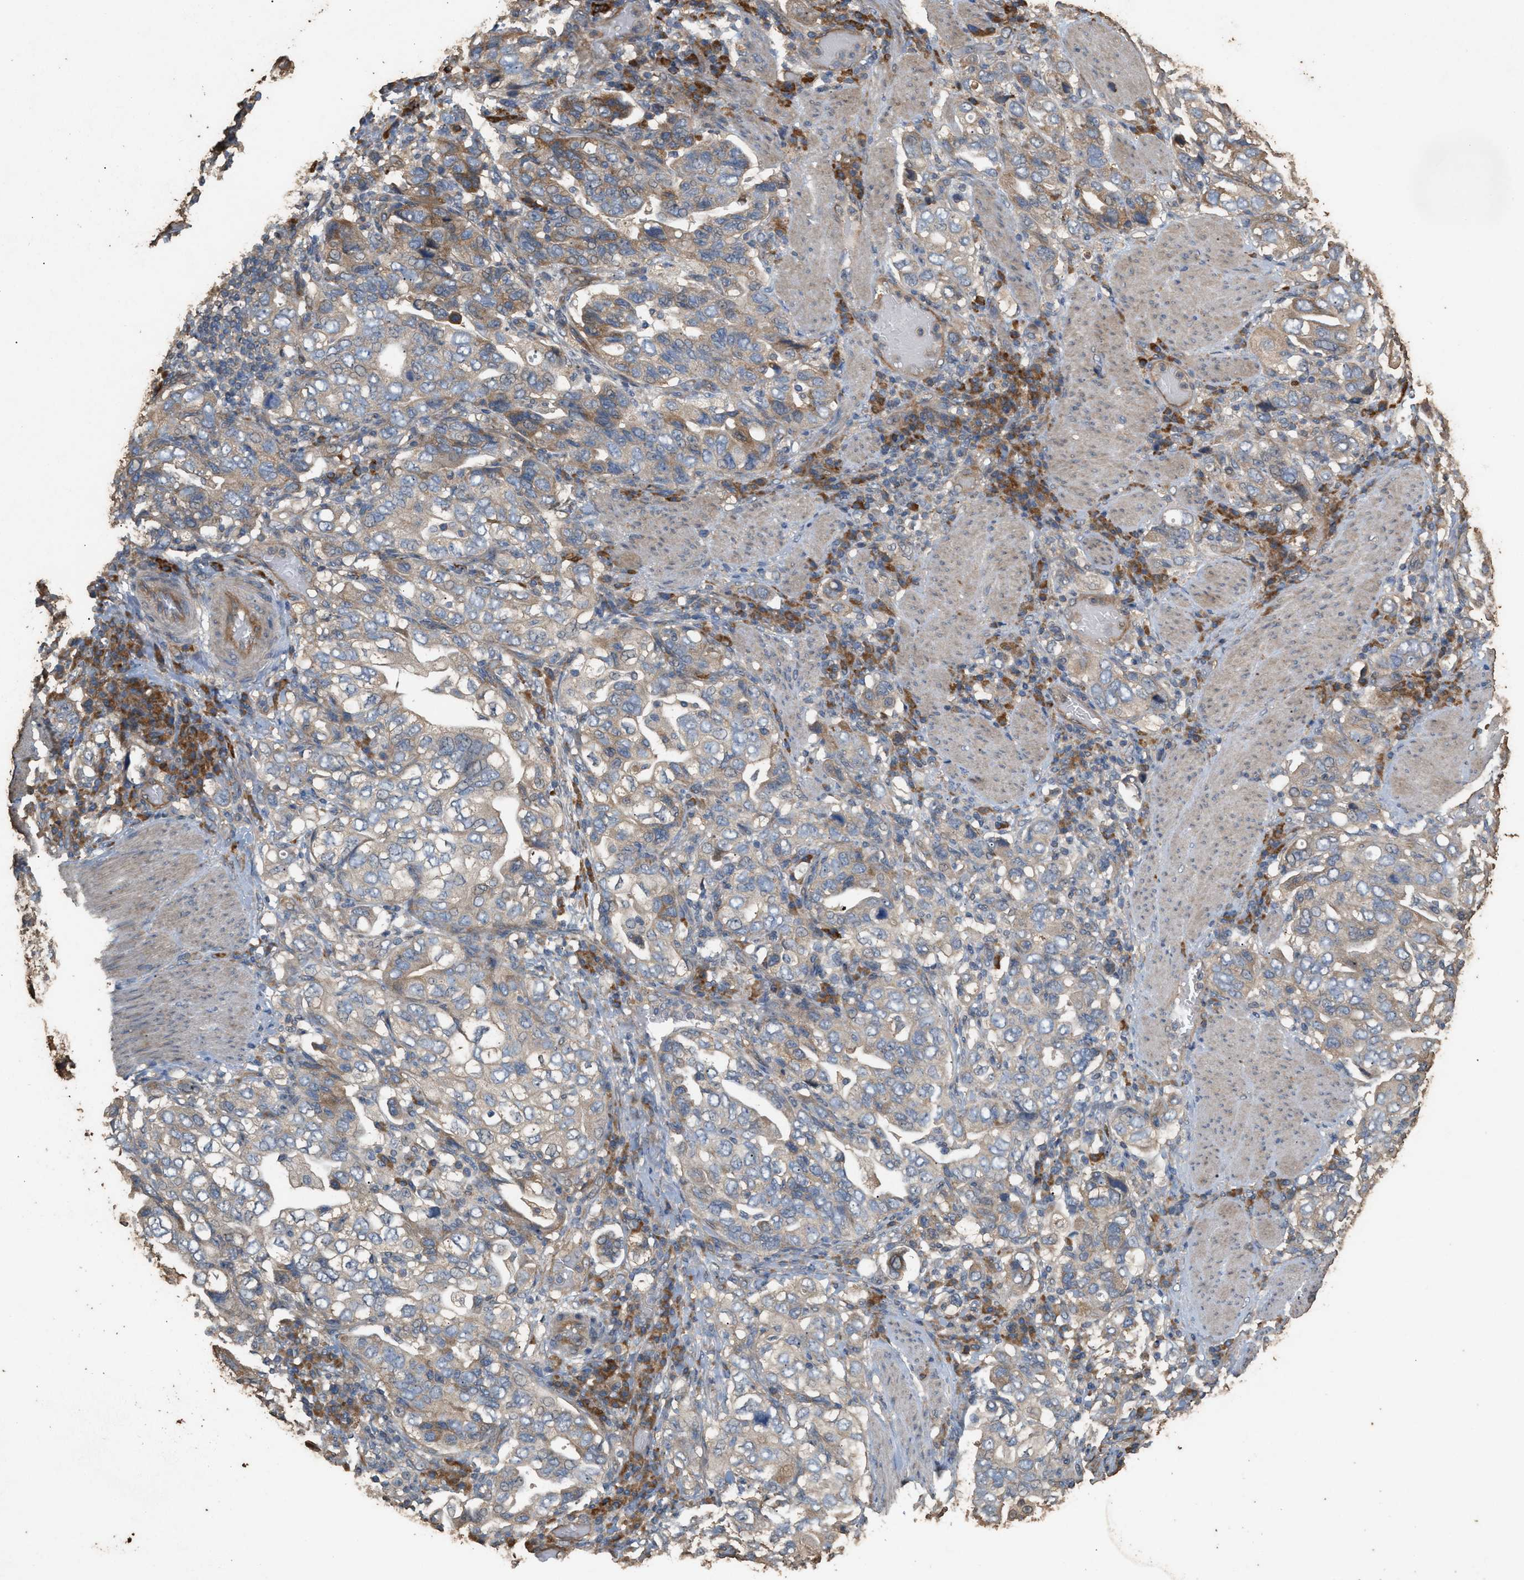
{"staining": {"intensity": "moderate", "quantity": "<25%", "location": "cytoplasmic/membranous"}, "tissue": "stomach cancer", "cell_type": "Tumor cells", "image_type": "cancer", "snomed": [{"axis": "morphology", "description": "Adenocarcinoma, NOS"}, {"axis": "topography", "description": "Stomach, upper"}], "caption": "Immunohistochemical staining of human adenocarcinoma (stomach) reveals low levels of moderate cytoplasmic/membranous positivity in about <25% of tumor cells. (DAB = brown stain, brightfield microscopy at high magnification).", "gene": "DCAF7", "patient": {"sex": "male", "age": 62}}